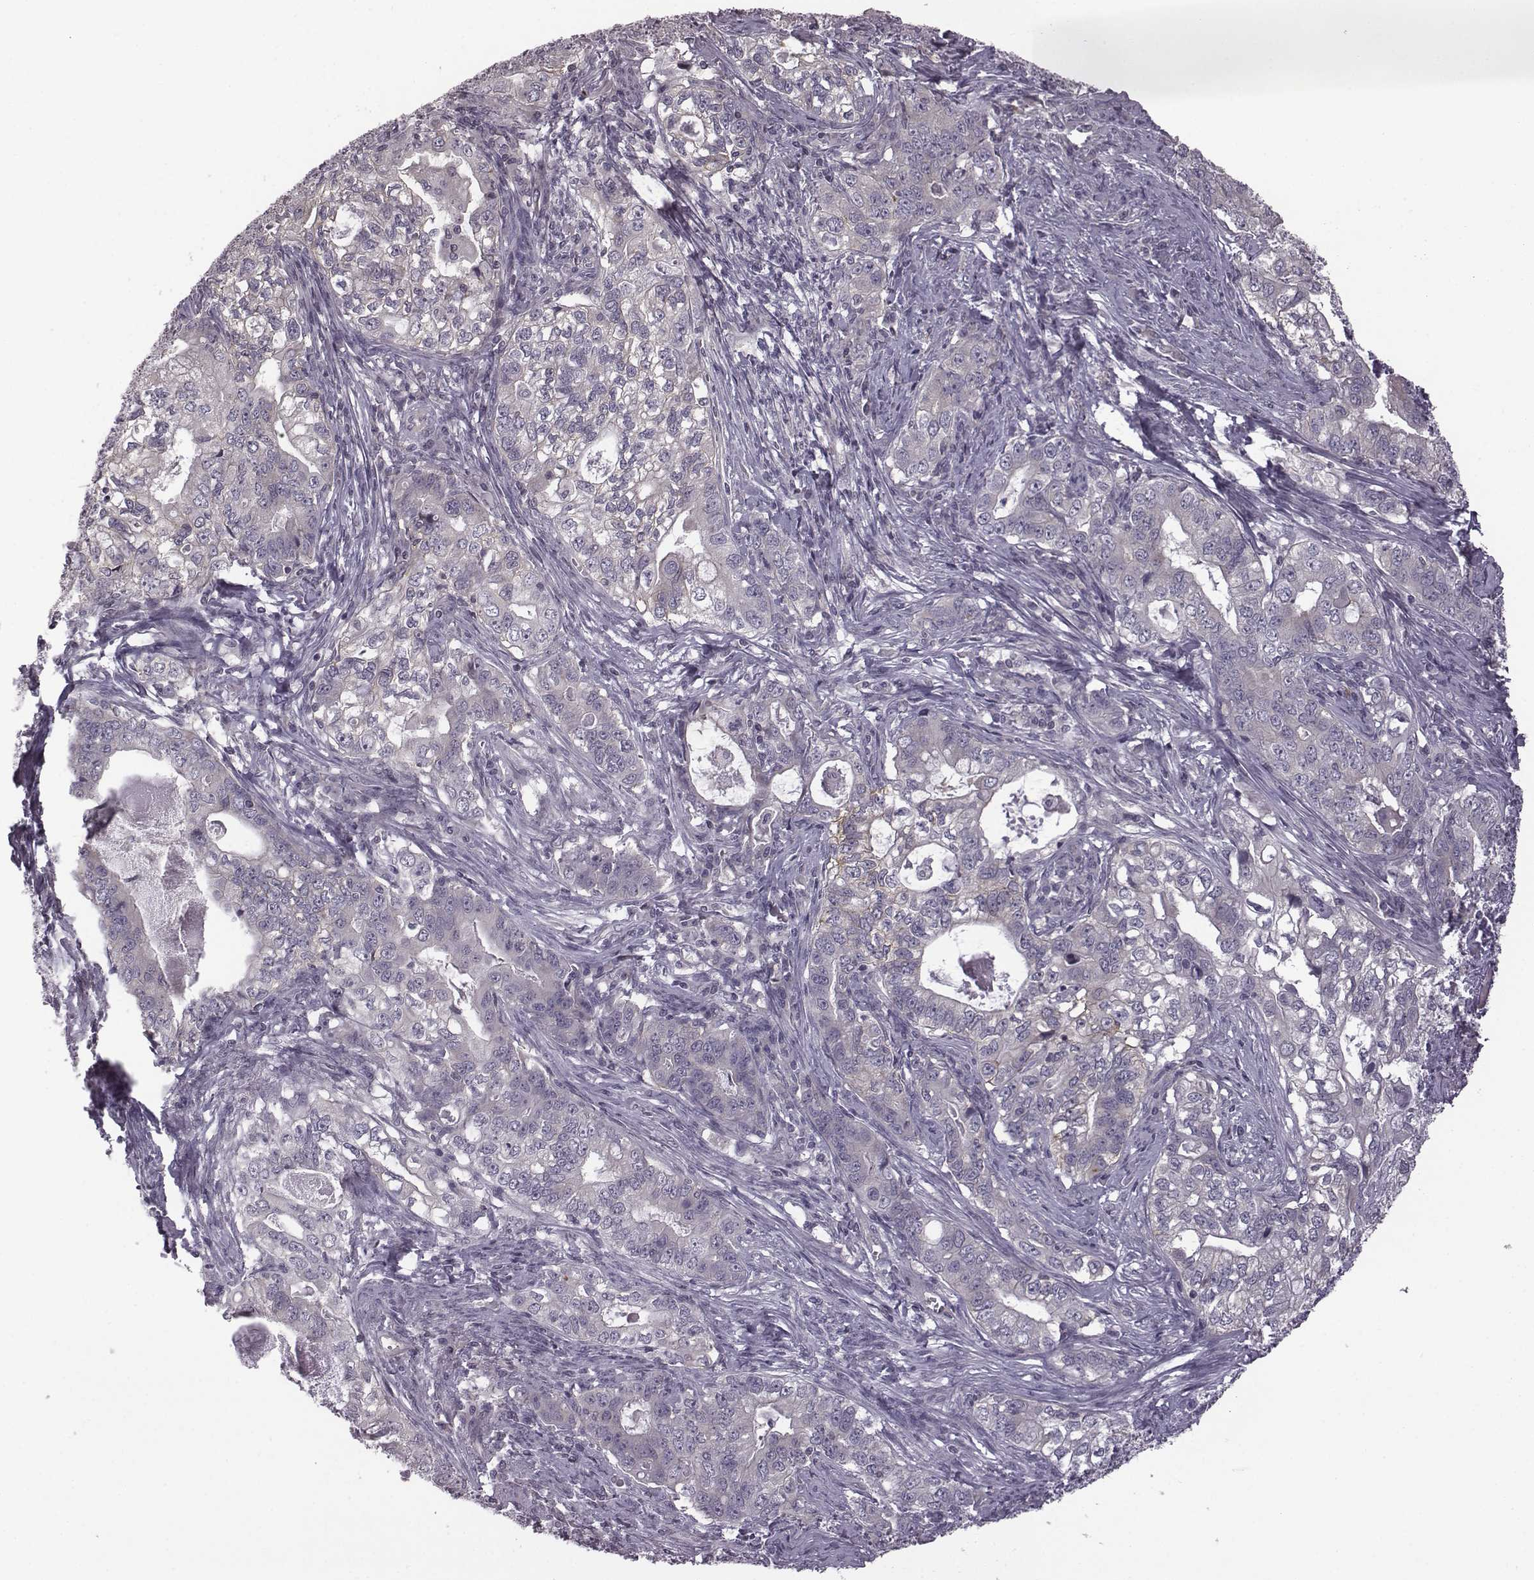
{"staining": {"intensity": "negative", "quantity": "none", "location": "none"}, "tissue": "stomach cancer", "cell_type": "Tumor cells", "image_type": "cancer", "snomed": [{"axis": "morphology", "description": "Adenocarcinoma, NOS"}, {"axis": "topography", "description": "Stomach, lower"}], "caption": "Immunohistochemical staining of adenocarcinoma (stomach) demonstrates no significant expression in tumor cells. (DAB (3,3'-diaminobenzidine) immunohistochemistry, high magnification).", "gene": "BICDL1", "patient": {"sex": "female", "age": 72}}